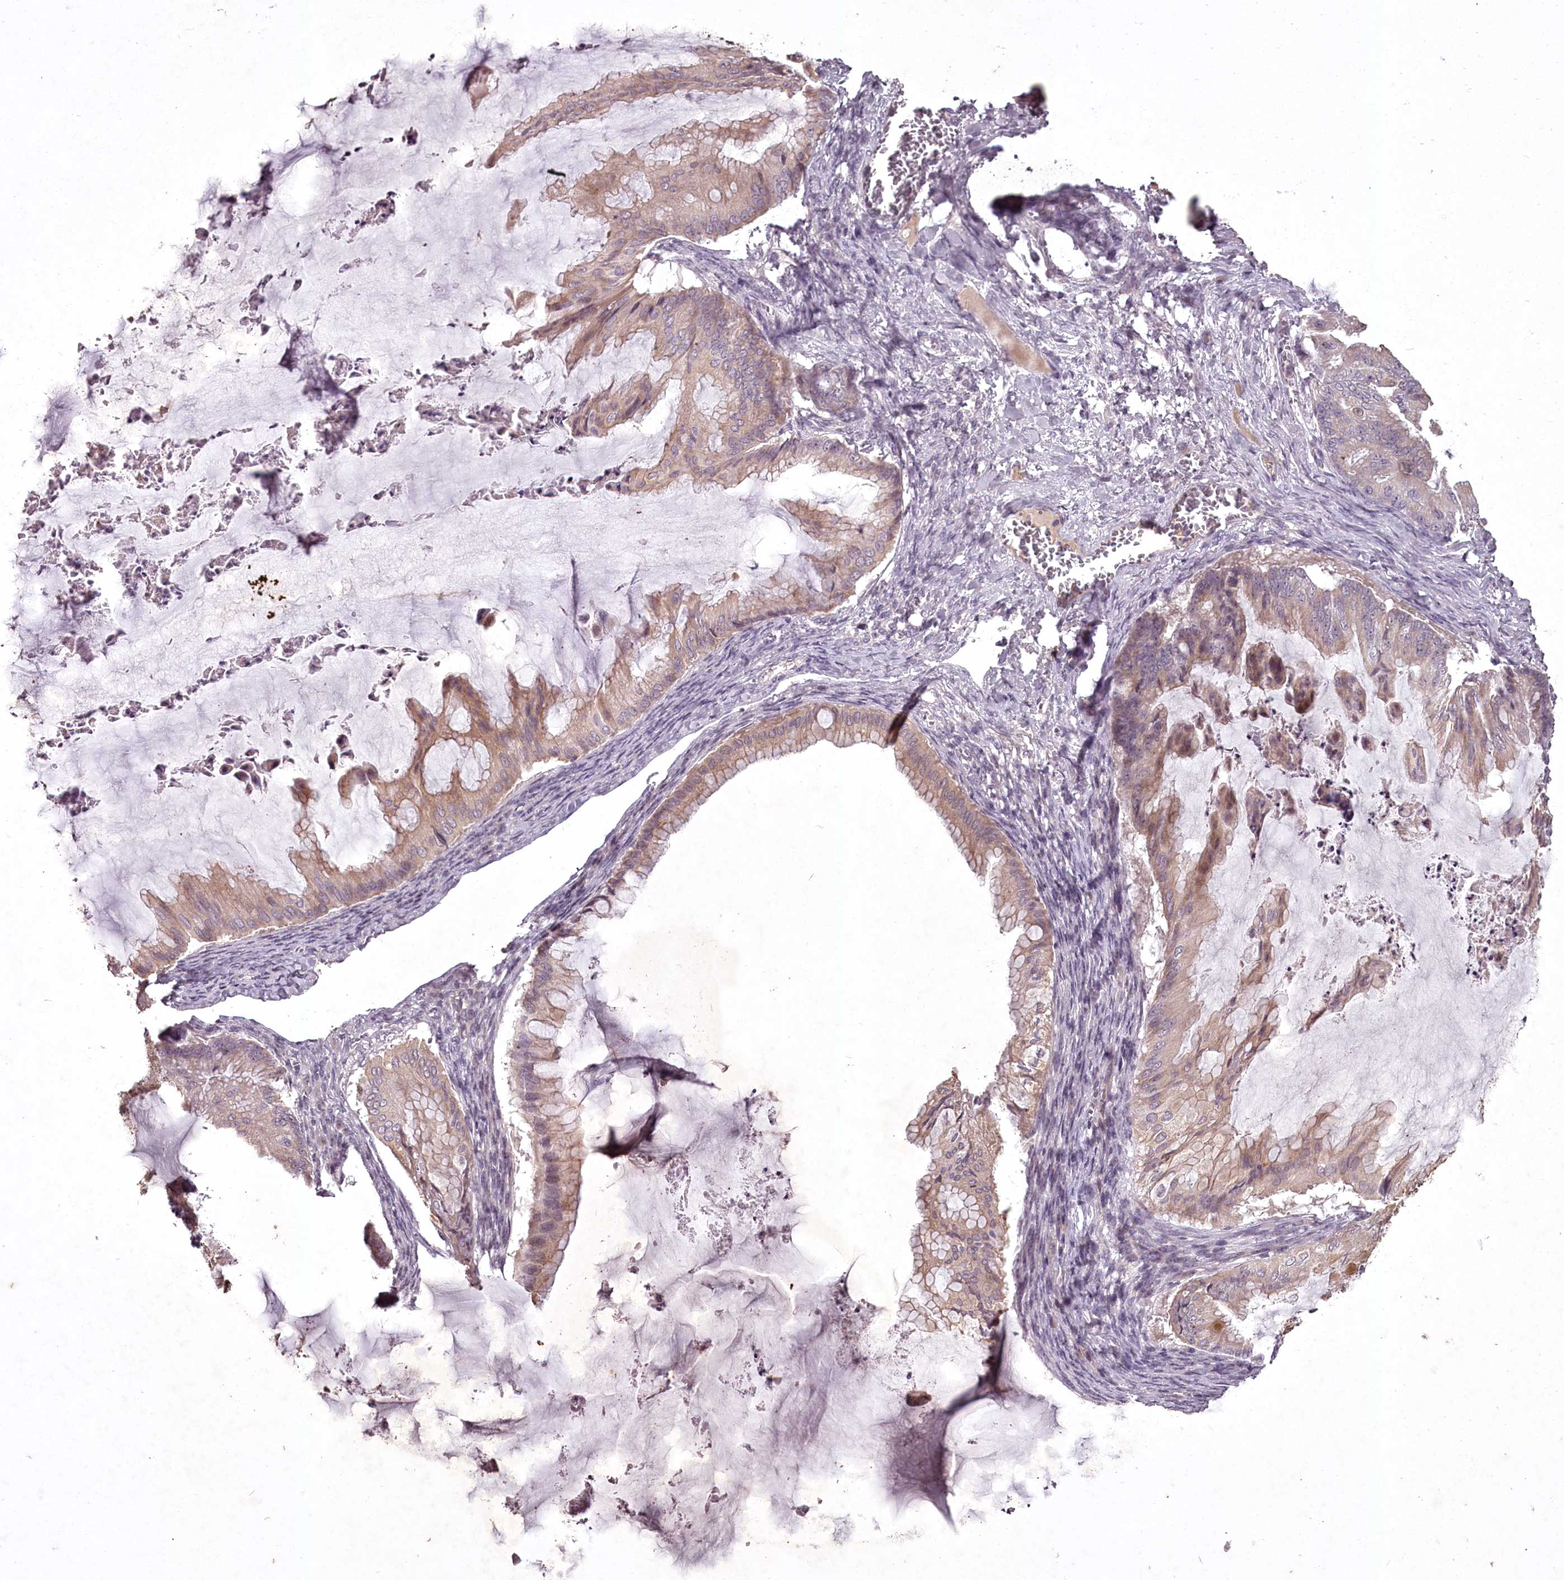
{"staining": {"intensity": "moderate", "quantity": "25%-75%", "location": "cytoplasmic/membranous"}, "tissue": "ovarian cancer", "cell_type": "Tumor cells", "image_type": "cancer", "snomed": [{"axis": "morphology", "description": "Cystadenocarcinoma, mucinous, NOS"}, {"axis": "topography", "description": "Ovary"}], "caption": "Immunohistochemical staining of human ovarian cancer shows medium levels of moderate cytoplasmic/membranous expression in approximately 25%-75% of tumor cells. (DAB IHC with brightfield microscopy, high magnification).", "gene": "RBMXL2", "patient": {"sex": "female", "age": 71}}